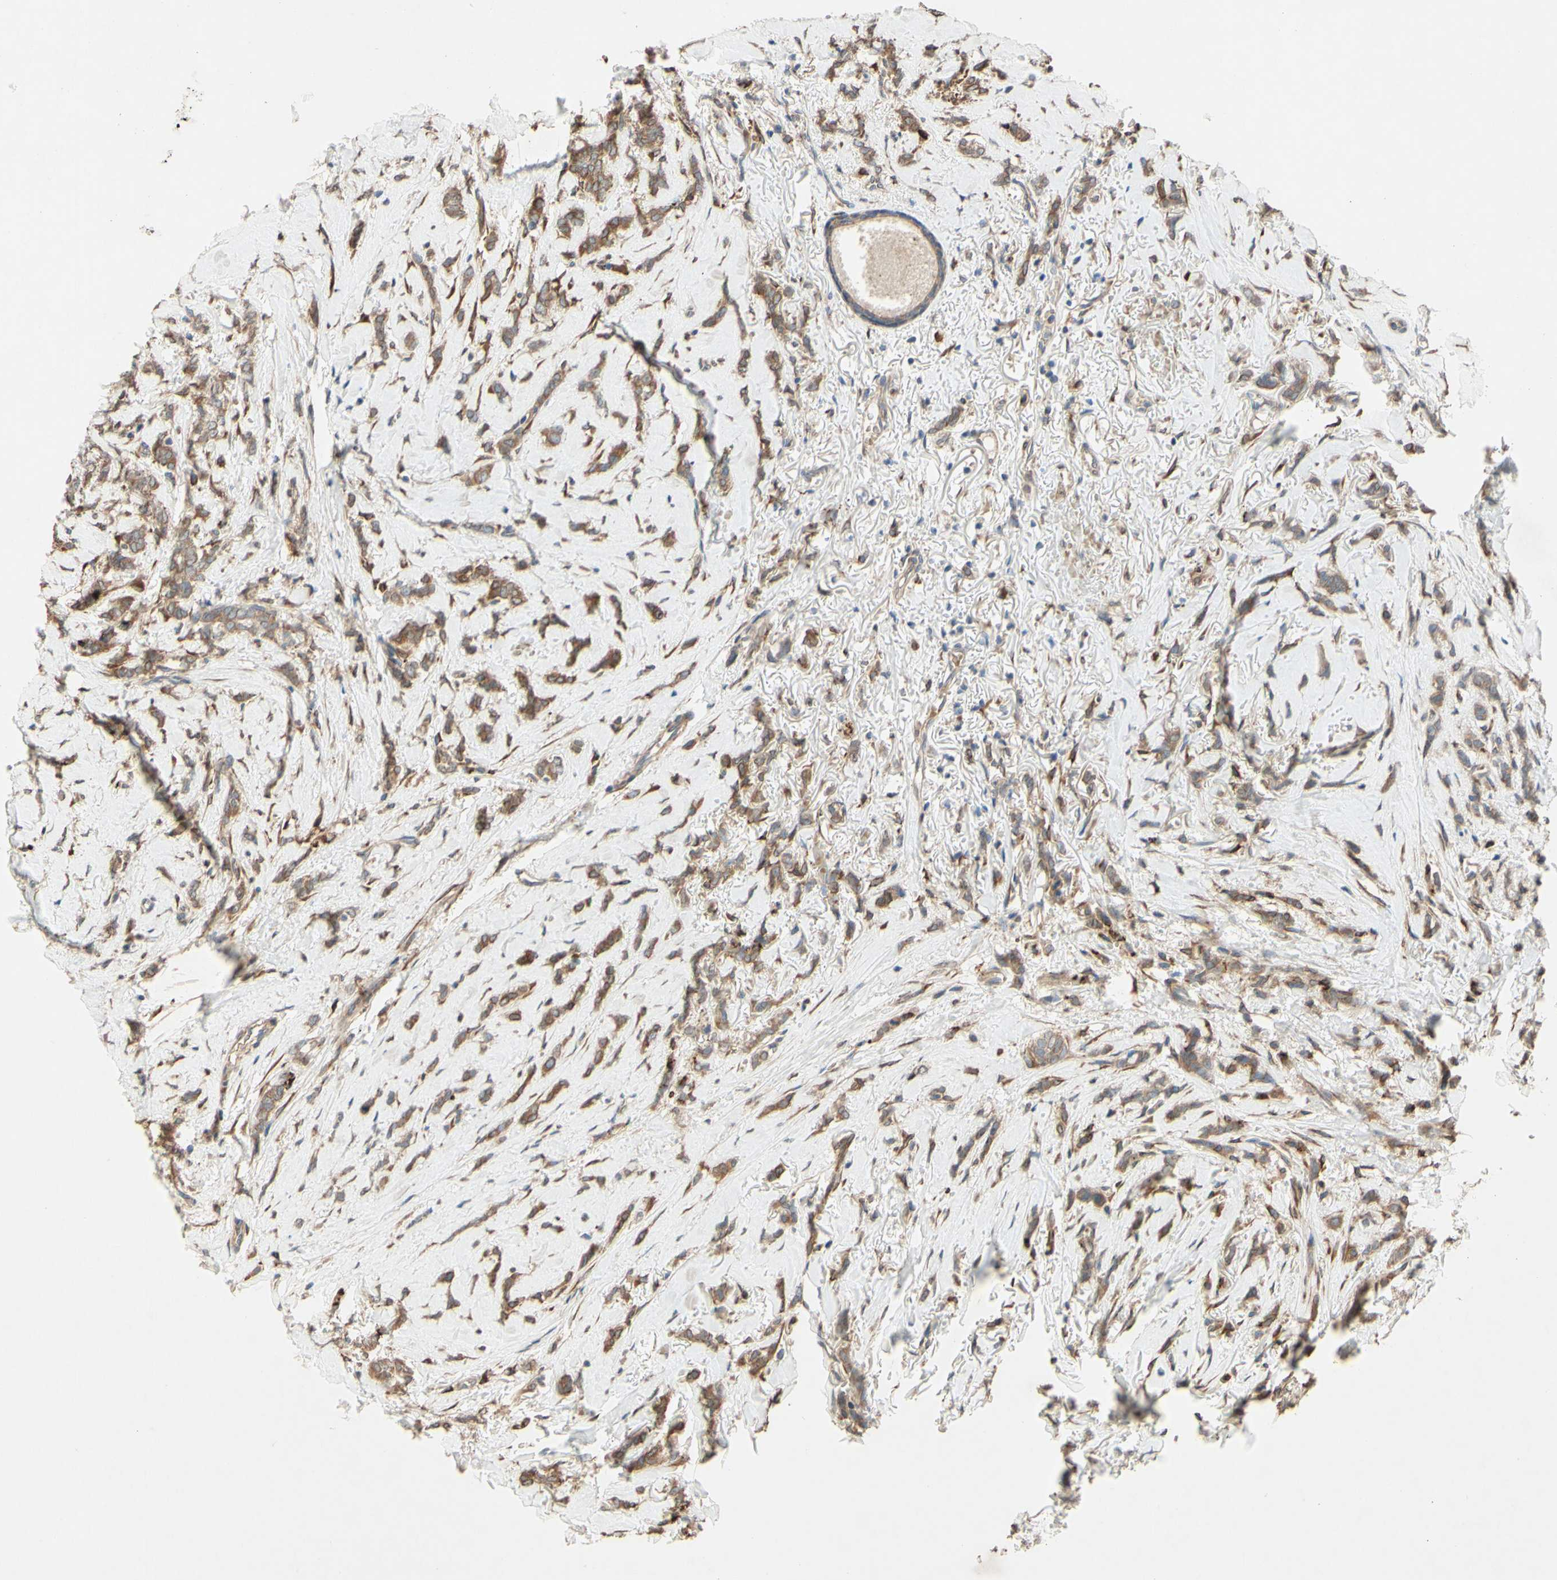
{"staining": {"intensity": "moderate", "quantity": ">75%", "location": "cytoplasmic/membranous,nuclear"}, "tissue": "breast cancer", "cell_type": "Tumor cells", "image_type": "cancer", "snomed": [{"axis": "morphology", "description": "Lobular carcinoma"}, {"axis": "topography", "description": "Skin"}, {"axis": "topography", "description": "Breast"}], "caption": "This photomicrograph demonstrates immunohistochemistry (IHC) staining of human breast lobular carcinoma, with medium moderate cytoplasmic/membranous and nuclear positivity in approximately >75% of tumor cells.", "gene": "PTPRU", "patient": {"sex": "female", "age": 46}}